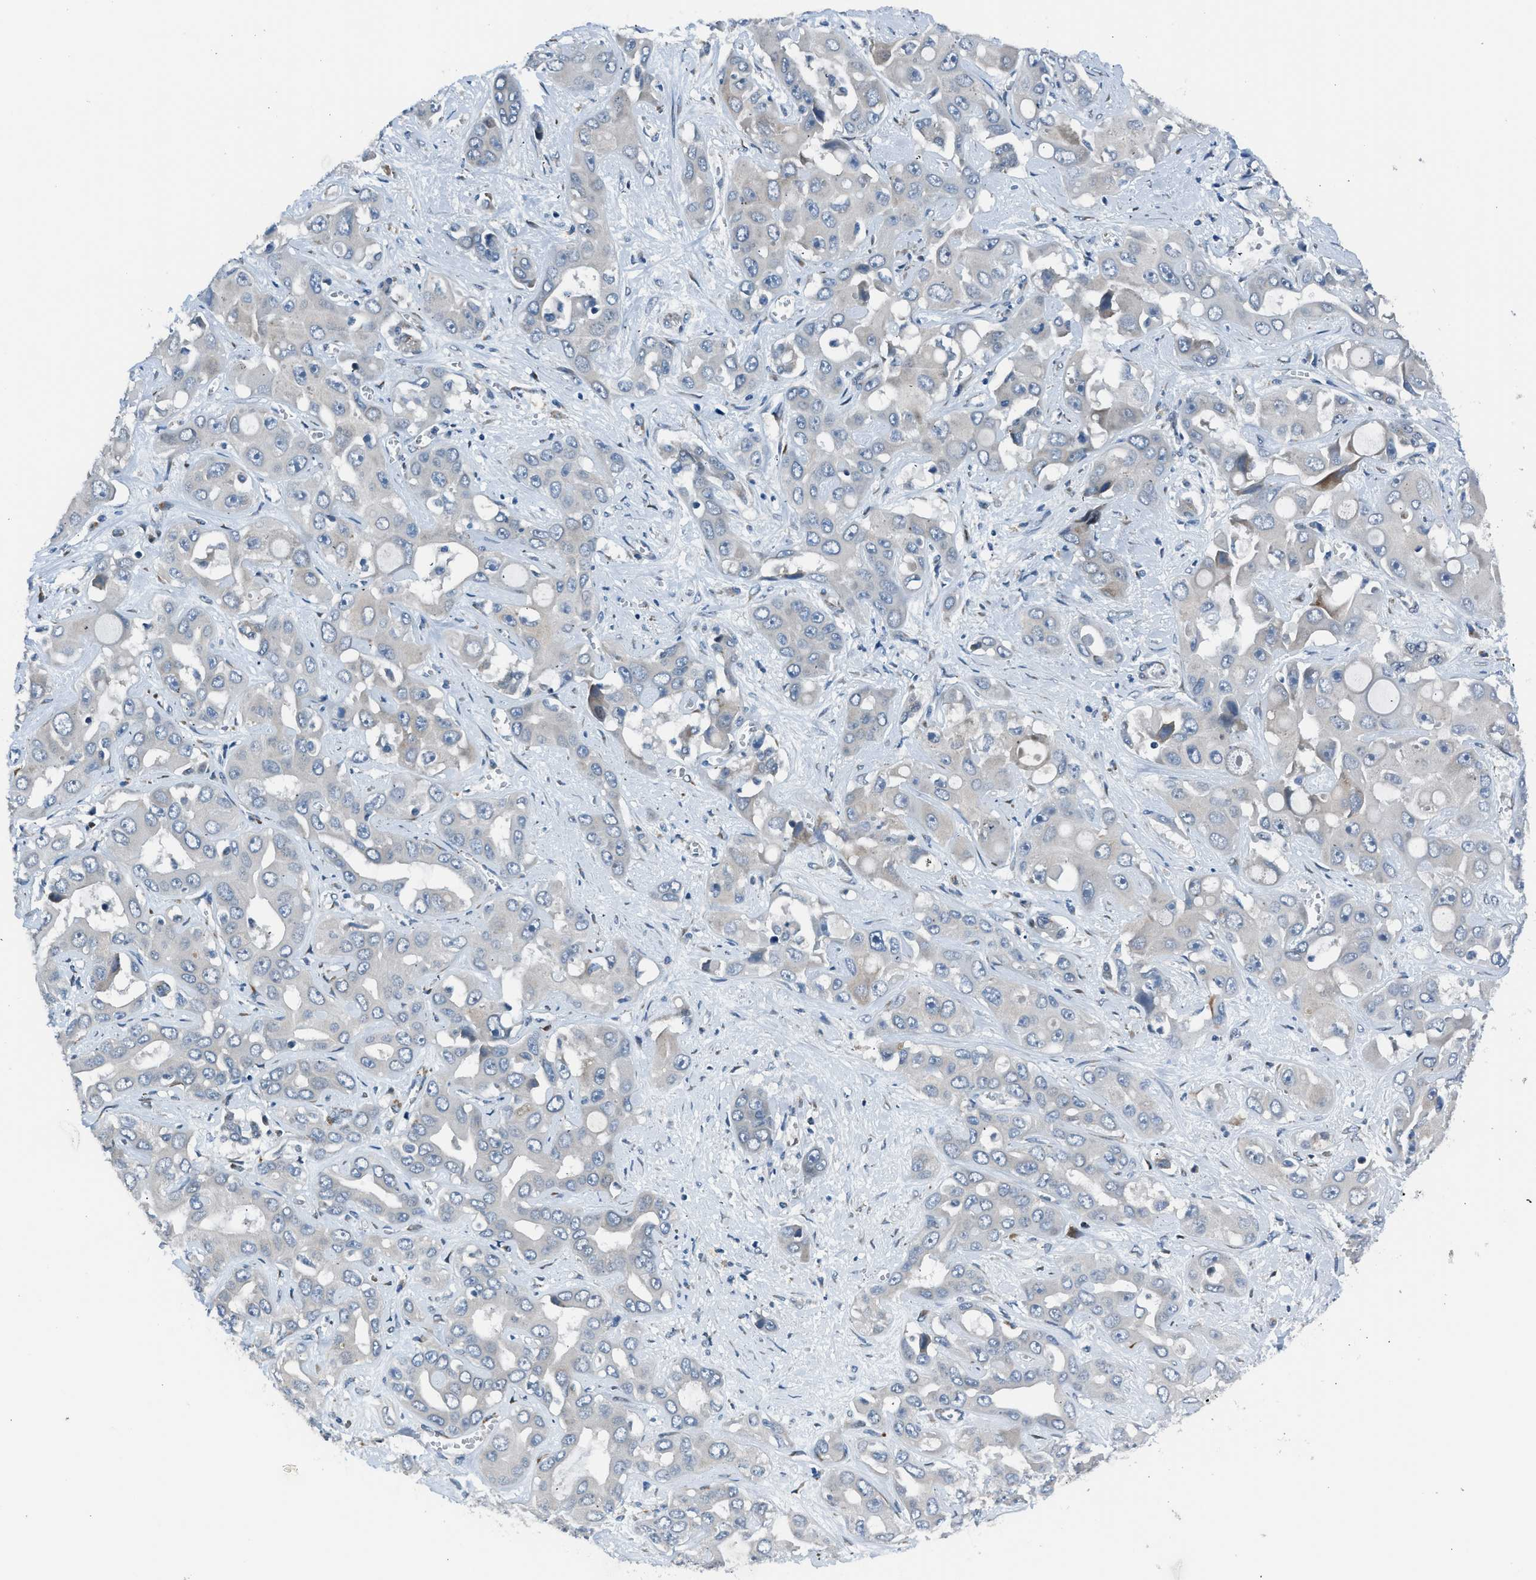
{"staining": {"intensity": "negative", "quantity": "none", "location": "none"}, "tissue": "liver cancer", "cell_type": "Tumor cells", "image_type": "cancer", "snomed": [{"axis": "morphology", "description": "Cholangiocarcinoma"}, {"axis": "topography", "description": "Liver"}], "caption": "IHC of liver cholangiocarcinoma displays no expression in tumor cells.", "gene": "RNF41", "patient": {"sex": "female", "age": 52}}